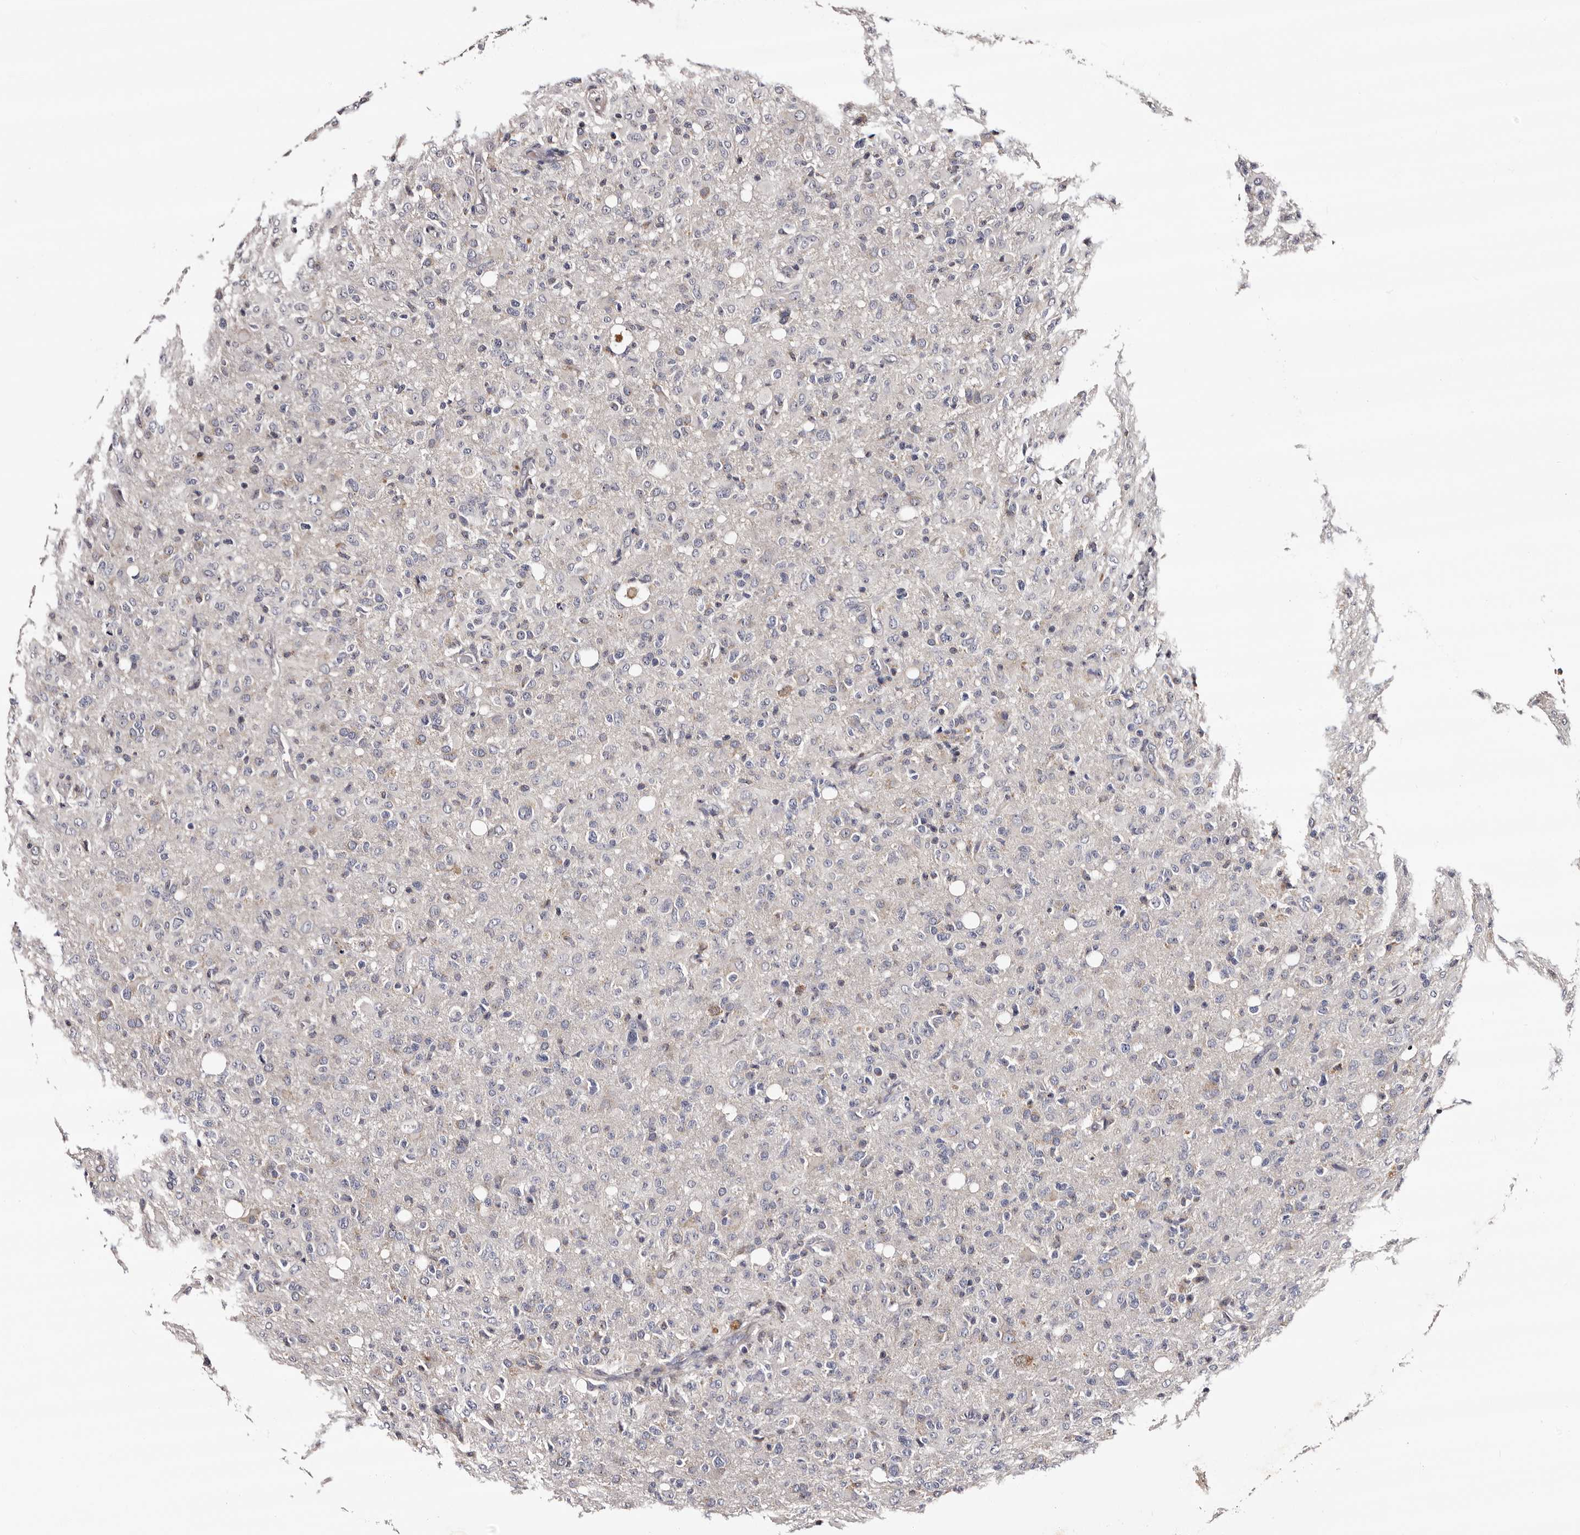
{"staining": {"intensity": "negative", "quantity": "none", "location": "none"}, "tissue": "glioma", "cell_type": "Tumor cells", "image_type": "cancer", "snomed": [{"axis": "morphology", "description": "Glioma, malignant, High grade"}, {"axis": "topography", "description": "Brain"}], "caption": "A histopathology image of human high-grade glioma (malignant) is negative for staining in tumor cells.", "gene": "TAF4B", "patient": {"sex": "female", "age": 57}}